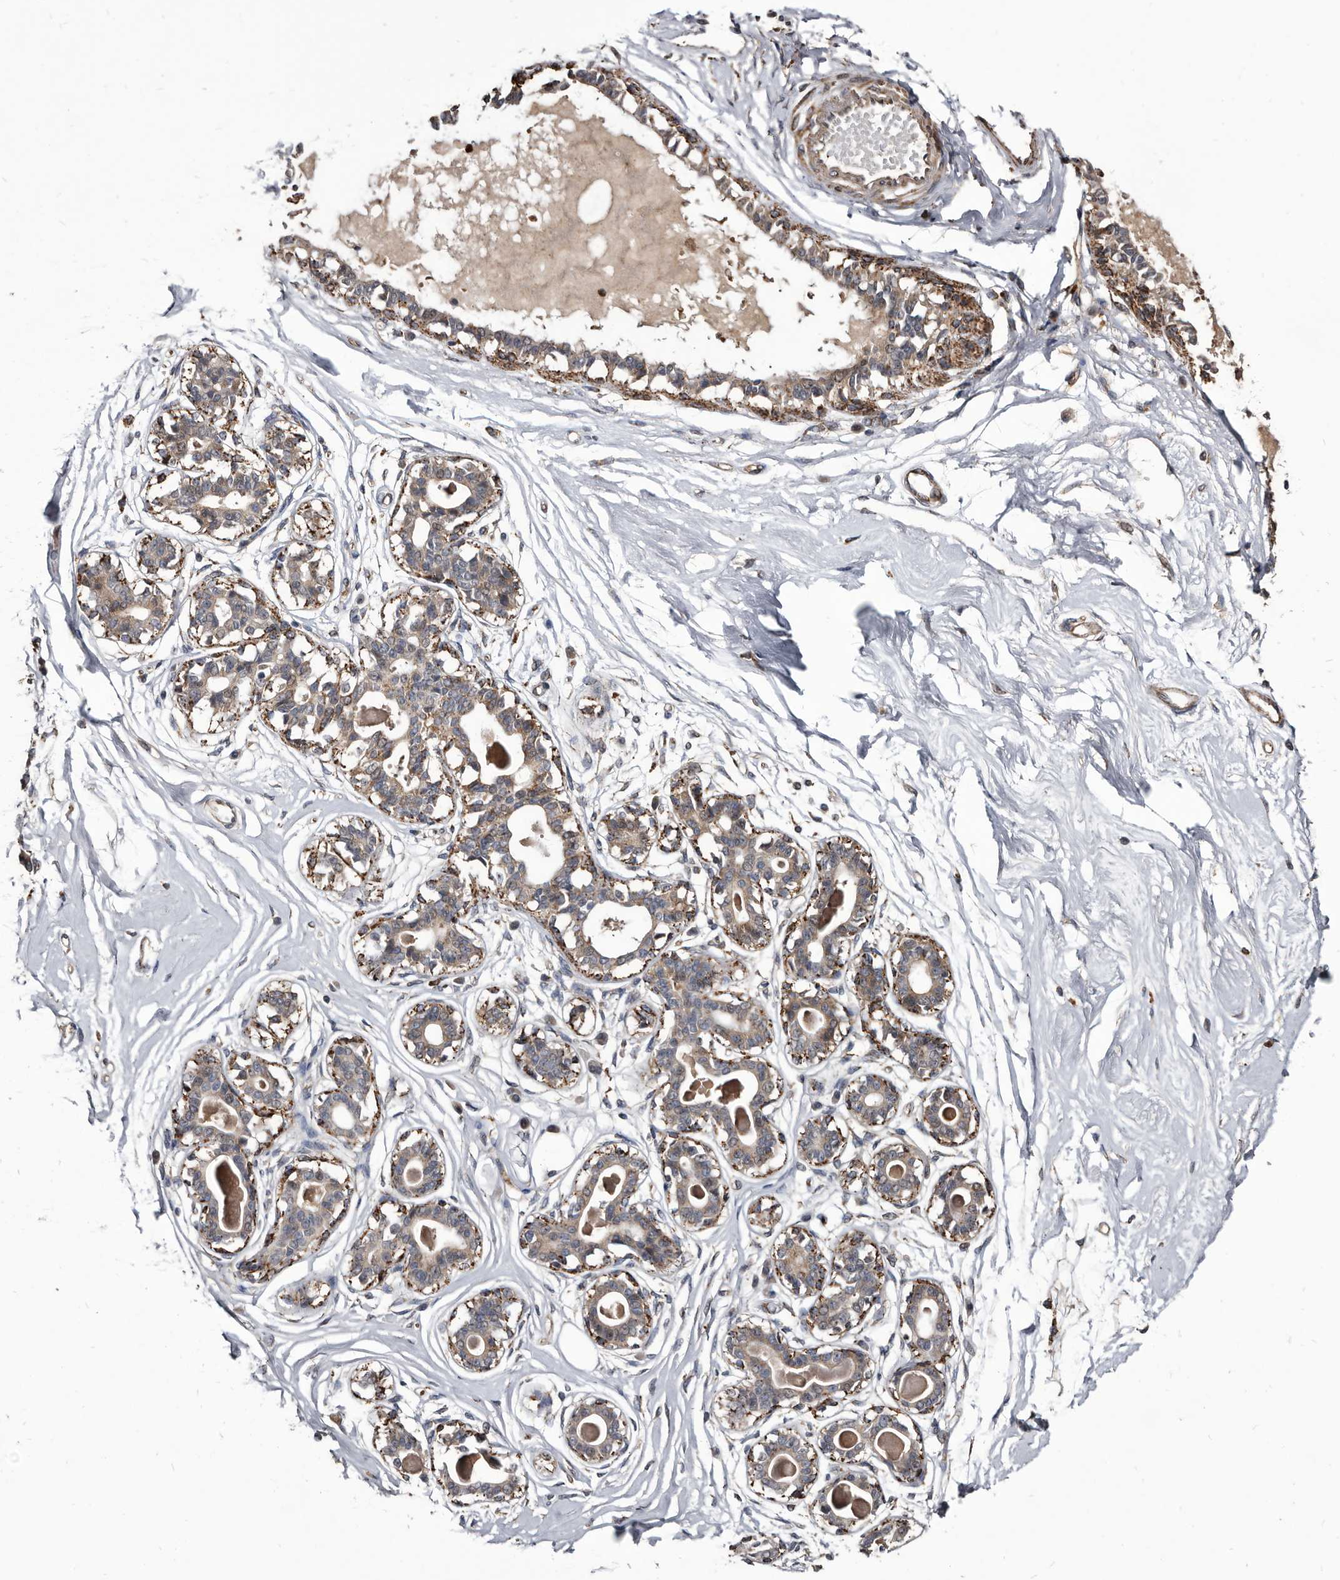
{"staining": {"intensity": "moderate", "quantity": ">75%", "location": "cytoplasmic/membranous"}, "tissue": "breast", "cell_type": "Adipocytes", "image_type": "normal", "snomed": [{"axis": "morphology", "description": "Normal tissue, NOS"}, {"axis": "topography", "description": "Breast"}], "caption": "Immunohistochemistry image of benign breast: breast stained using immunohistochemistry displays medium levels of moderate protein expression localized specifically in the cytoplasmic/membranous of adipocytes, appearing as a cytoplasmic/membranous brown color.", "gene": "CTSA", "patient": {"sex": "female", "age": 45}}